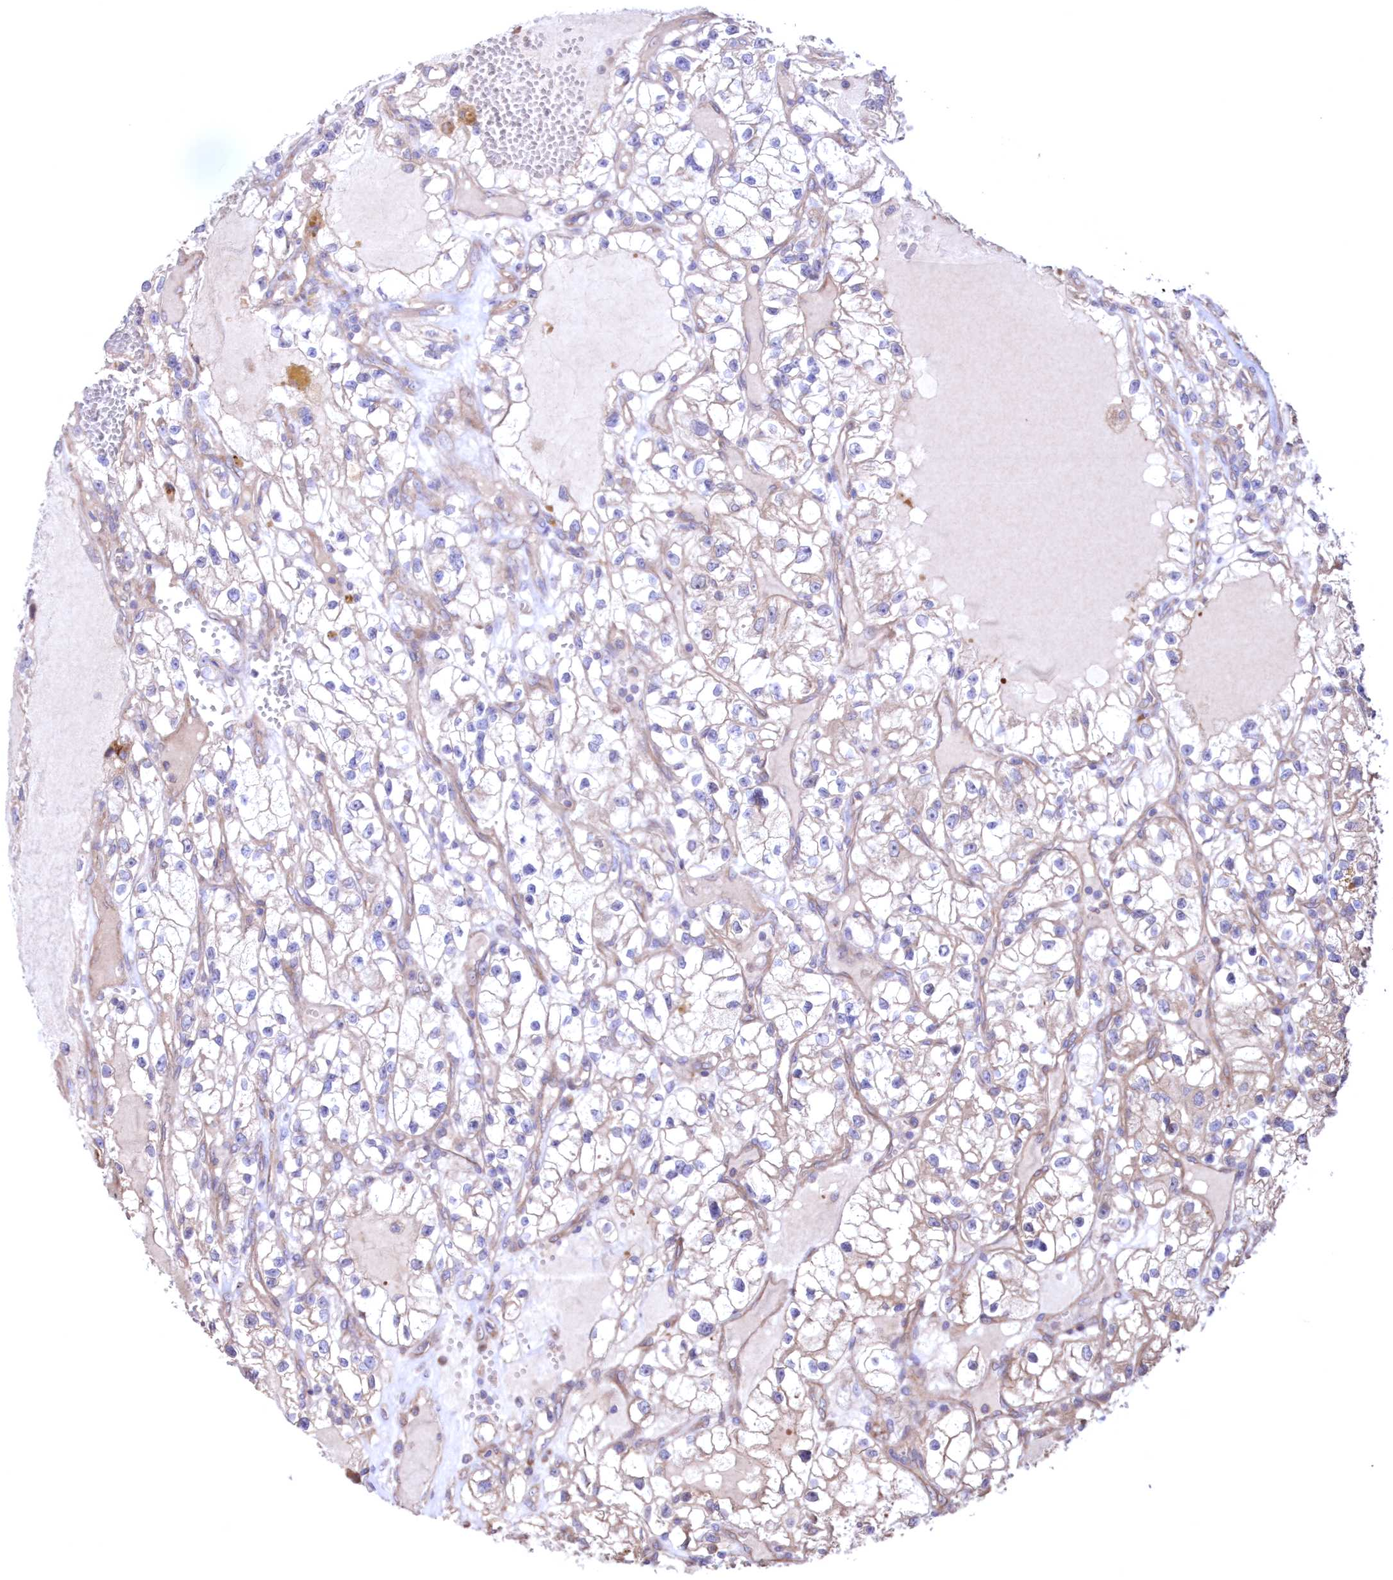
{"staining": {"intensity": "negative", "quantity": "none", "location": "none"}, "tissue": "renal cancer", "cell_type": "Tumor cells", "image_type": "cancer", "snomed": [{"axis": "morphology", "description": "Adenocarcinoma, NOS"}, {"axis": "topography", "description": "Kidney"}], "caption": "A micrograph of renal cancer stained for a protein exhibits no brown staining in tumor cells.", "gene": "MTRF1L", "patient": {"sex": "female", "age": 57}}